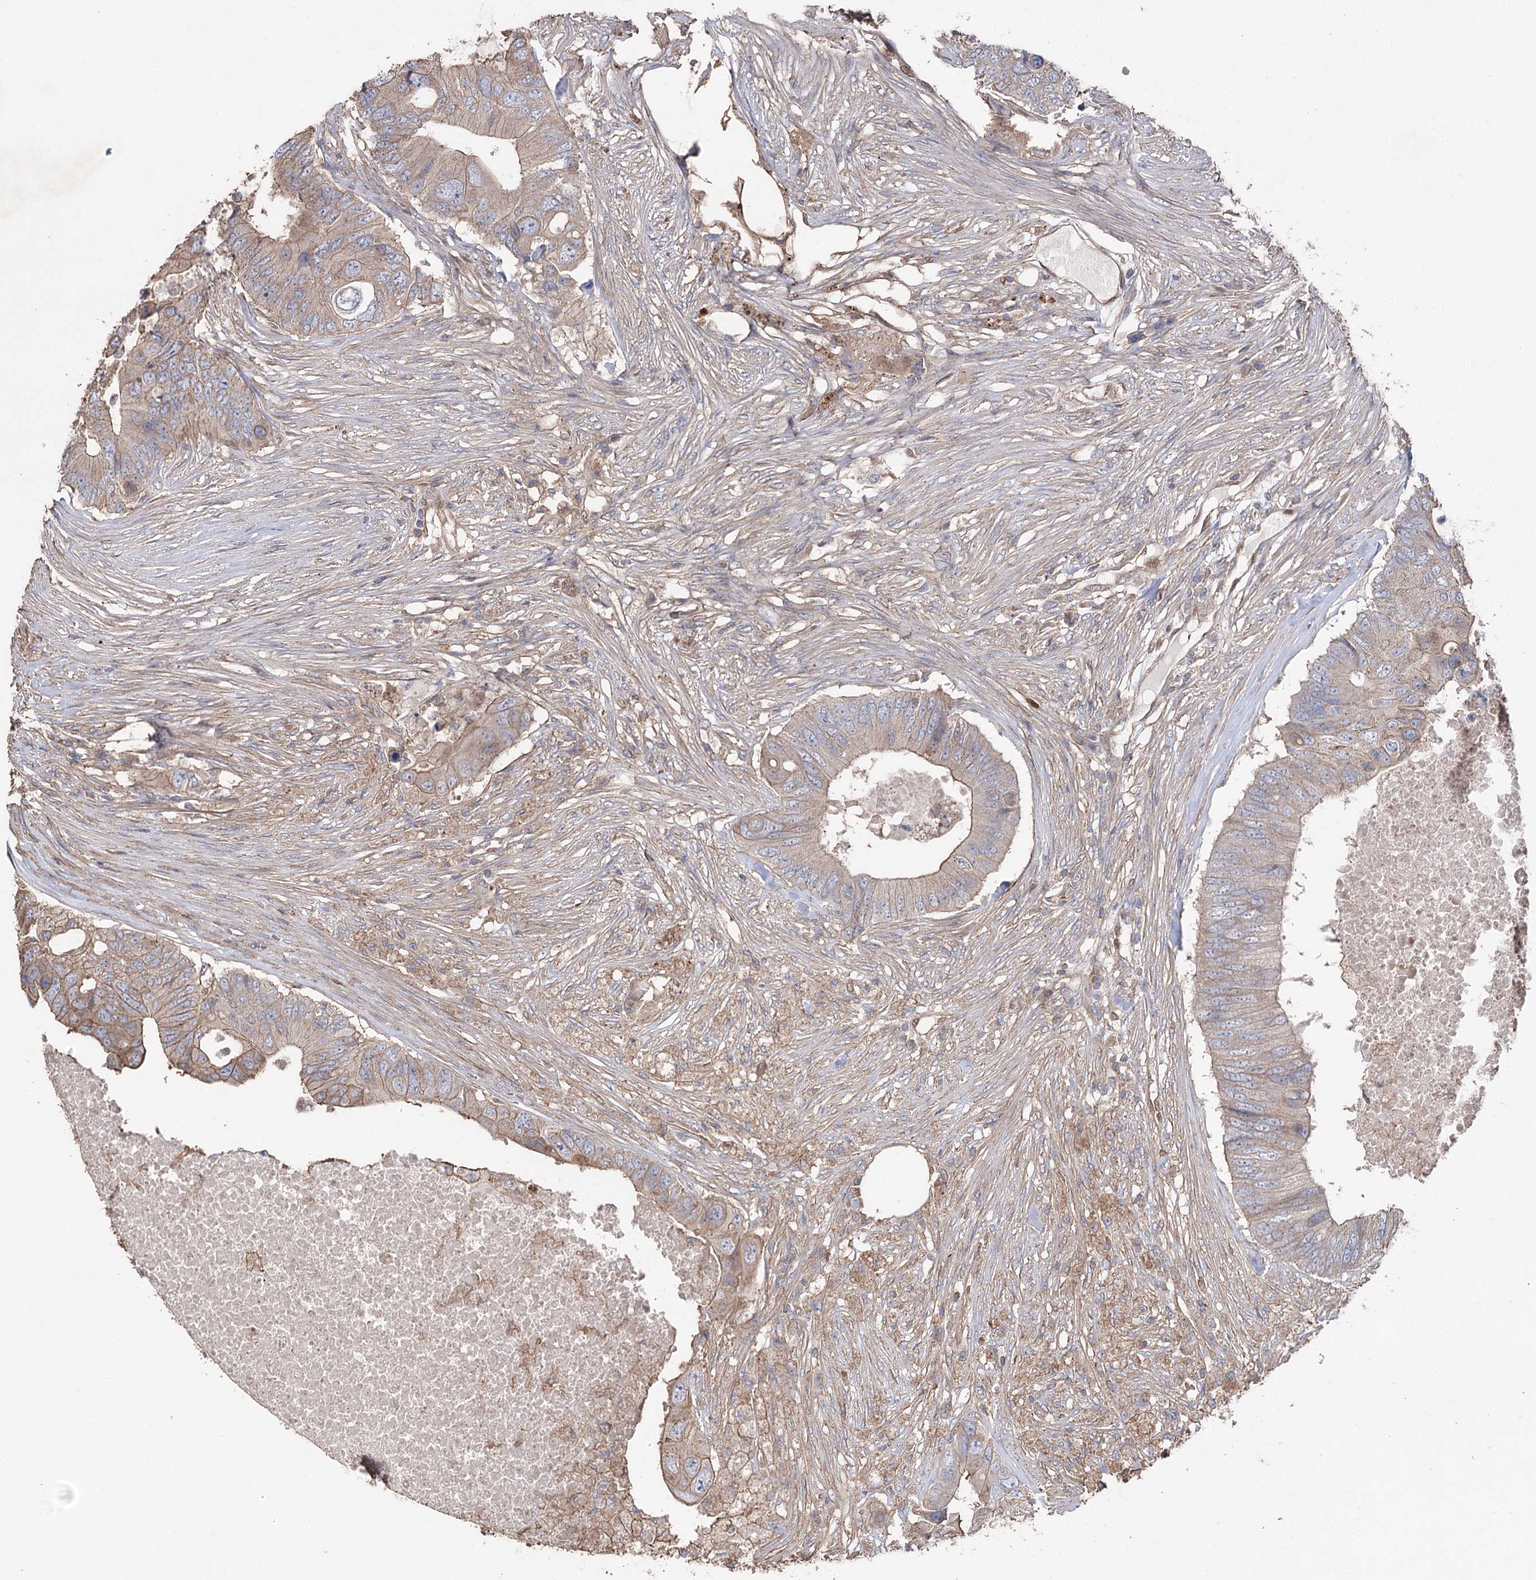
{"staining": {"intensity": "weak", "quantity": "25%-75%", "location": "cytoplasmic/membranous"}, "tissue": "colorectal cancer", "cell_type": "Tumor cells", "image_type": "cancer", "snomed": [{"axis": "morphology", "description": "Adenocarcinoma, NOS"}, {"axis": "topography", "description": "Colon"}], "caption": "This is an image of immunohistochemistry (IHC) staining of colorectal adenocarcinoma, which shows weak staining in the cytoplasmic/membranous of tumor cells.", "gene": "FAM13B", "patient": {"sex": "male", "age": 71}}